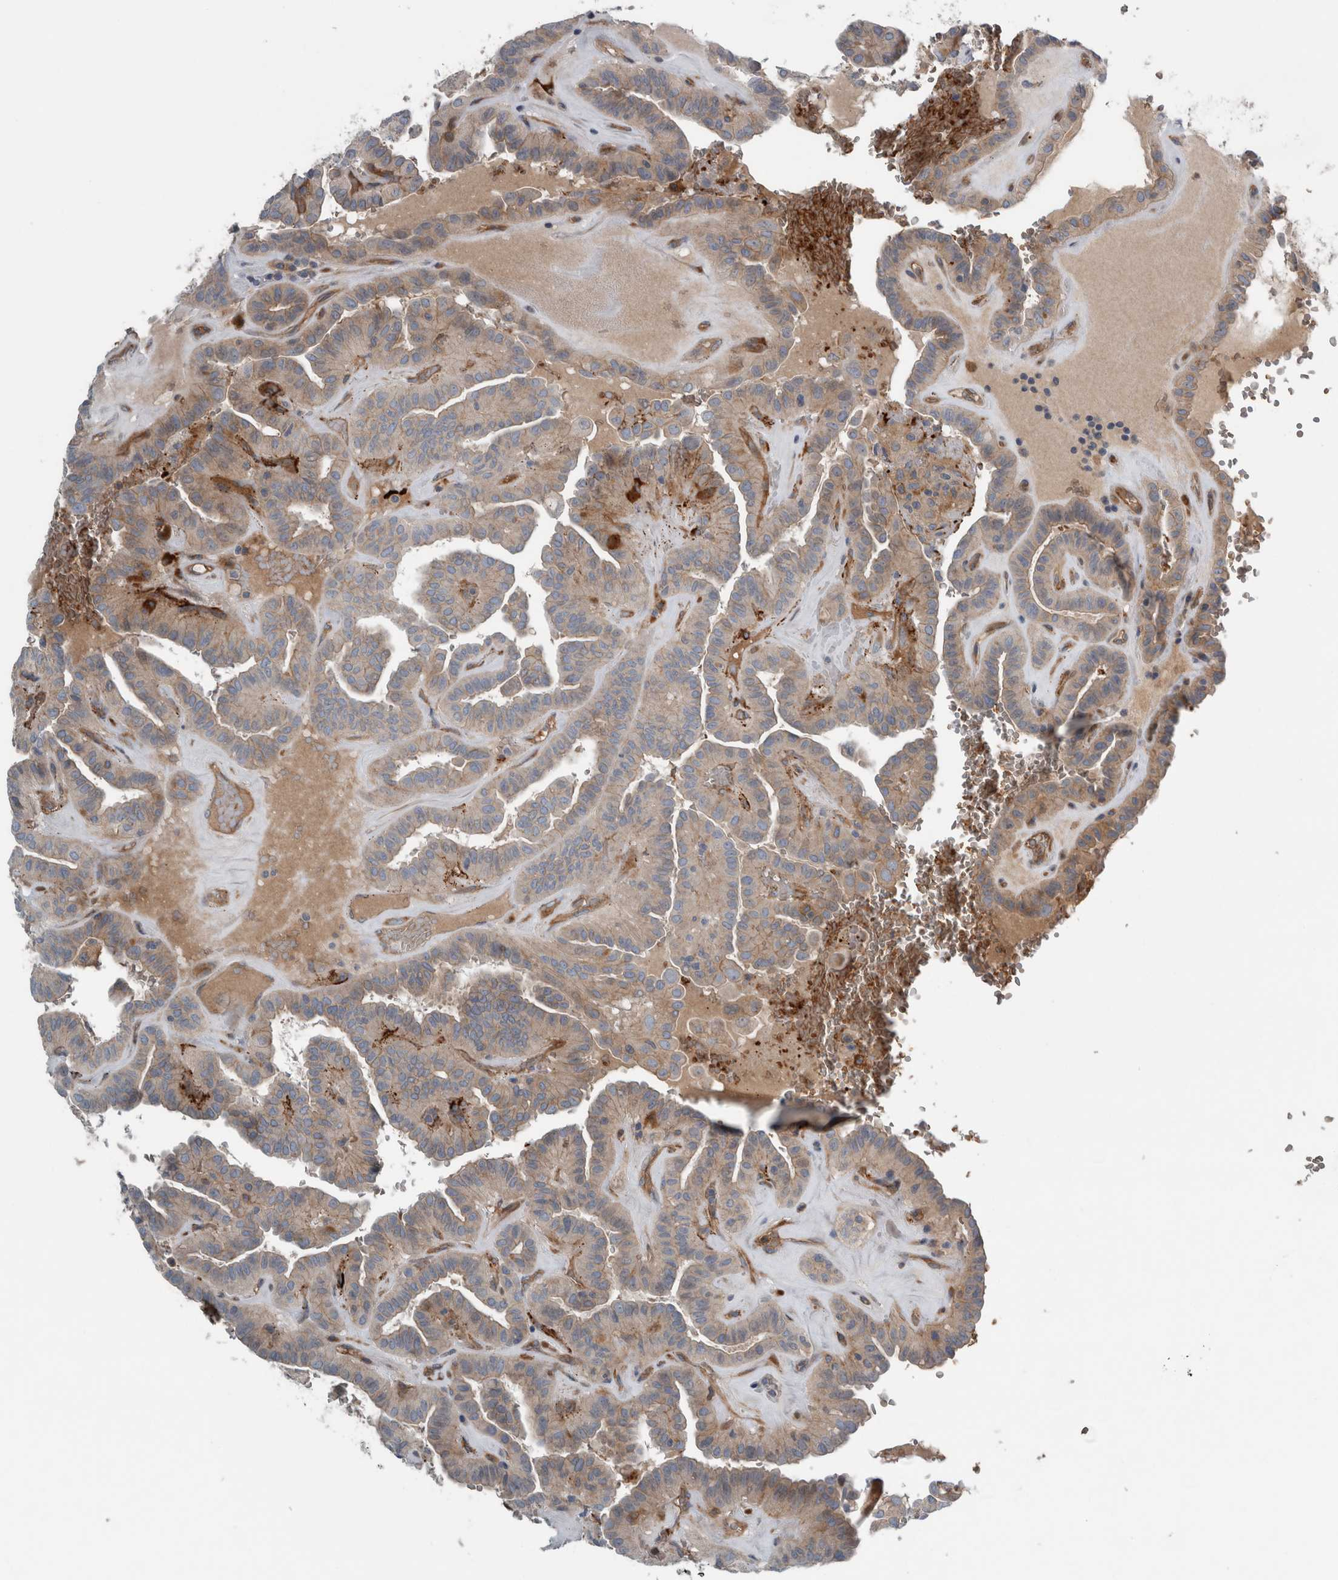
{"staining": {"intensity": "weak", "quantity": ">75%", "location": "cytoplasmic/membranous"}, "tissue": "thyroid cancer", "cell_type": "Tumor cells", "image_type": "cancer", "snomed": [{"axis": "morphology", "description": "Papillary adenocarcinoma, NOS"}, {"axis": "topography", "description": "Thyroid gland"}], "caption": "This is an image of immunohistochemistry (IHC) staining of thyroid cancer, which shows weak staining in the cytoplasmic/membranous of tumor cells.", "gene": "GLT8D2", "patient": {"sex": "male", "age": 77}}